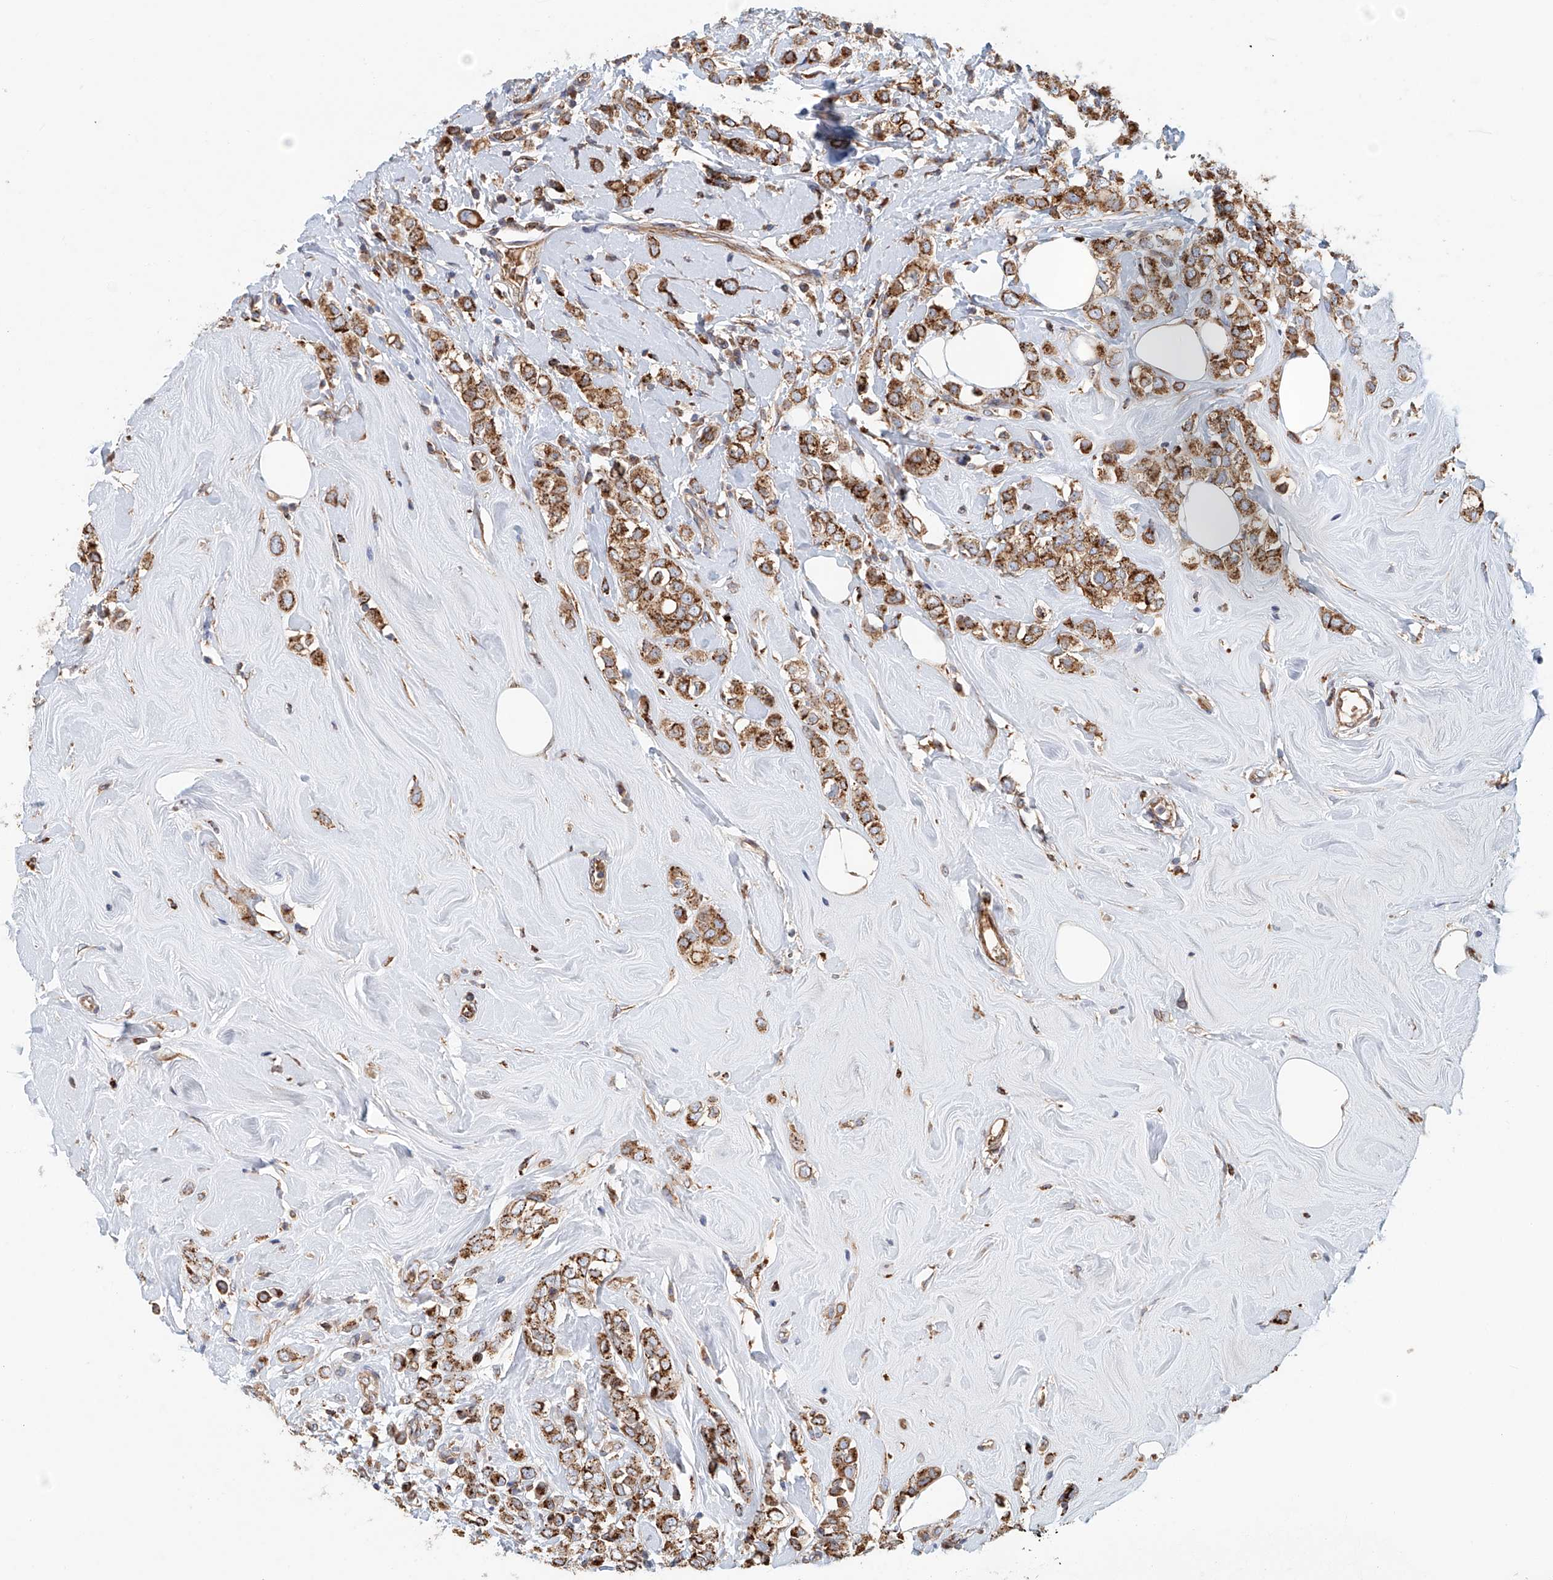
{"staining": {"intensity": "moderate", "quantity": ">75%", "location": "cytoplasmic/membranous"}, "tissue": "breast cancer", "cell_type": "Tumor cells", "image_type": "cancer", "snomed": [{"axis": "morphology", "description": "Lobular carcinoma"}, {"axis": "topography", "description": "Breast"}], "caption": "Breast lobular carcinoma was stained to show a protein in brown. There is medium levels of moderate cytoplasmic/membranous staining in about >75% of tumor cells.", "gene": "HGSNAT", "patient": {"sex": "female", "age": 47}}